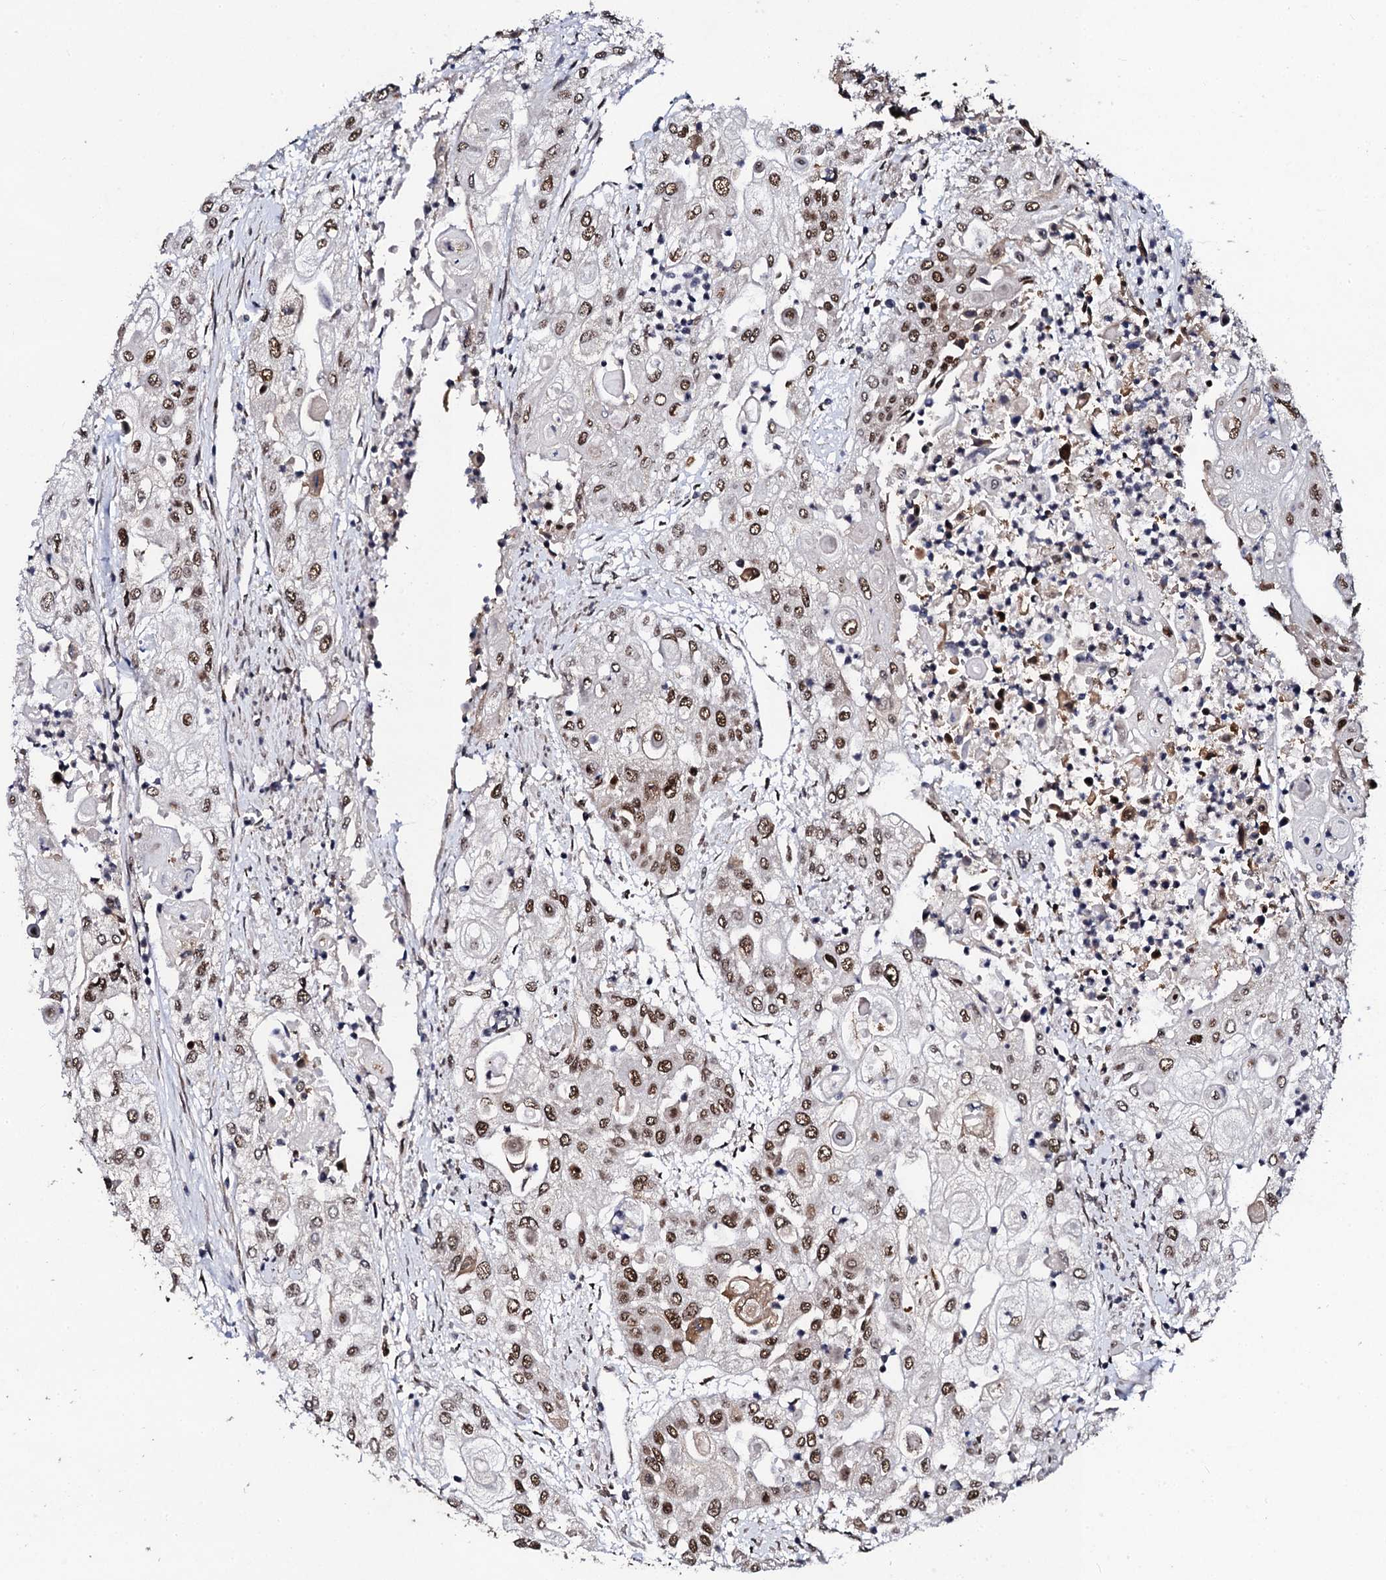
{"staining": {"intensity": "moderate", "quantity": ">75%", "location": "nuclear"}, "tissue": "urothelial cancer", "cell_type": "Tumor cells", "image_type": "cancer", "snomed": [{"axis": "morphology", "description": "Urothelial carcinoma, High grade"}, {"axis": "topography", "description": "Urinary bladder"}], "caption": "An image showing moderate nuclear positivity in approximately >75% of tumor cells in high-grade urothelial carcinoma, as visualized by brown immunohistochemical staining.", "gene": "CSTF3", "patient": {"sex": "female", "age": 79}}